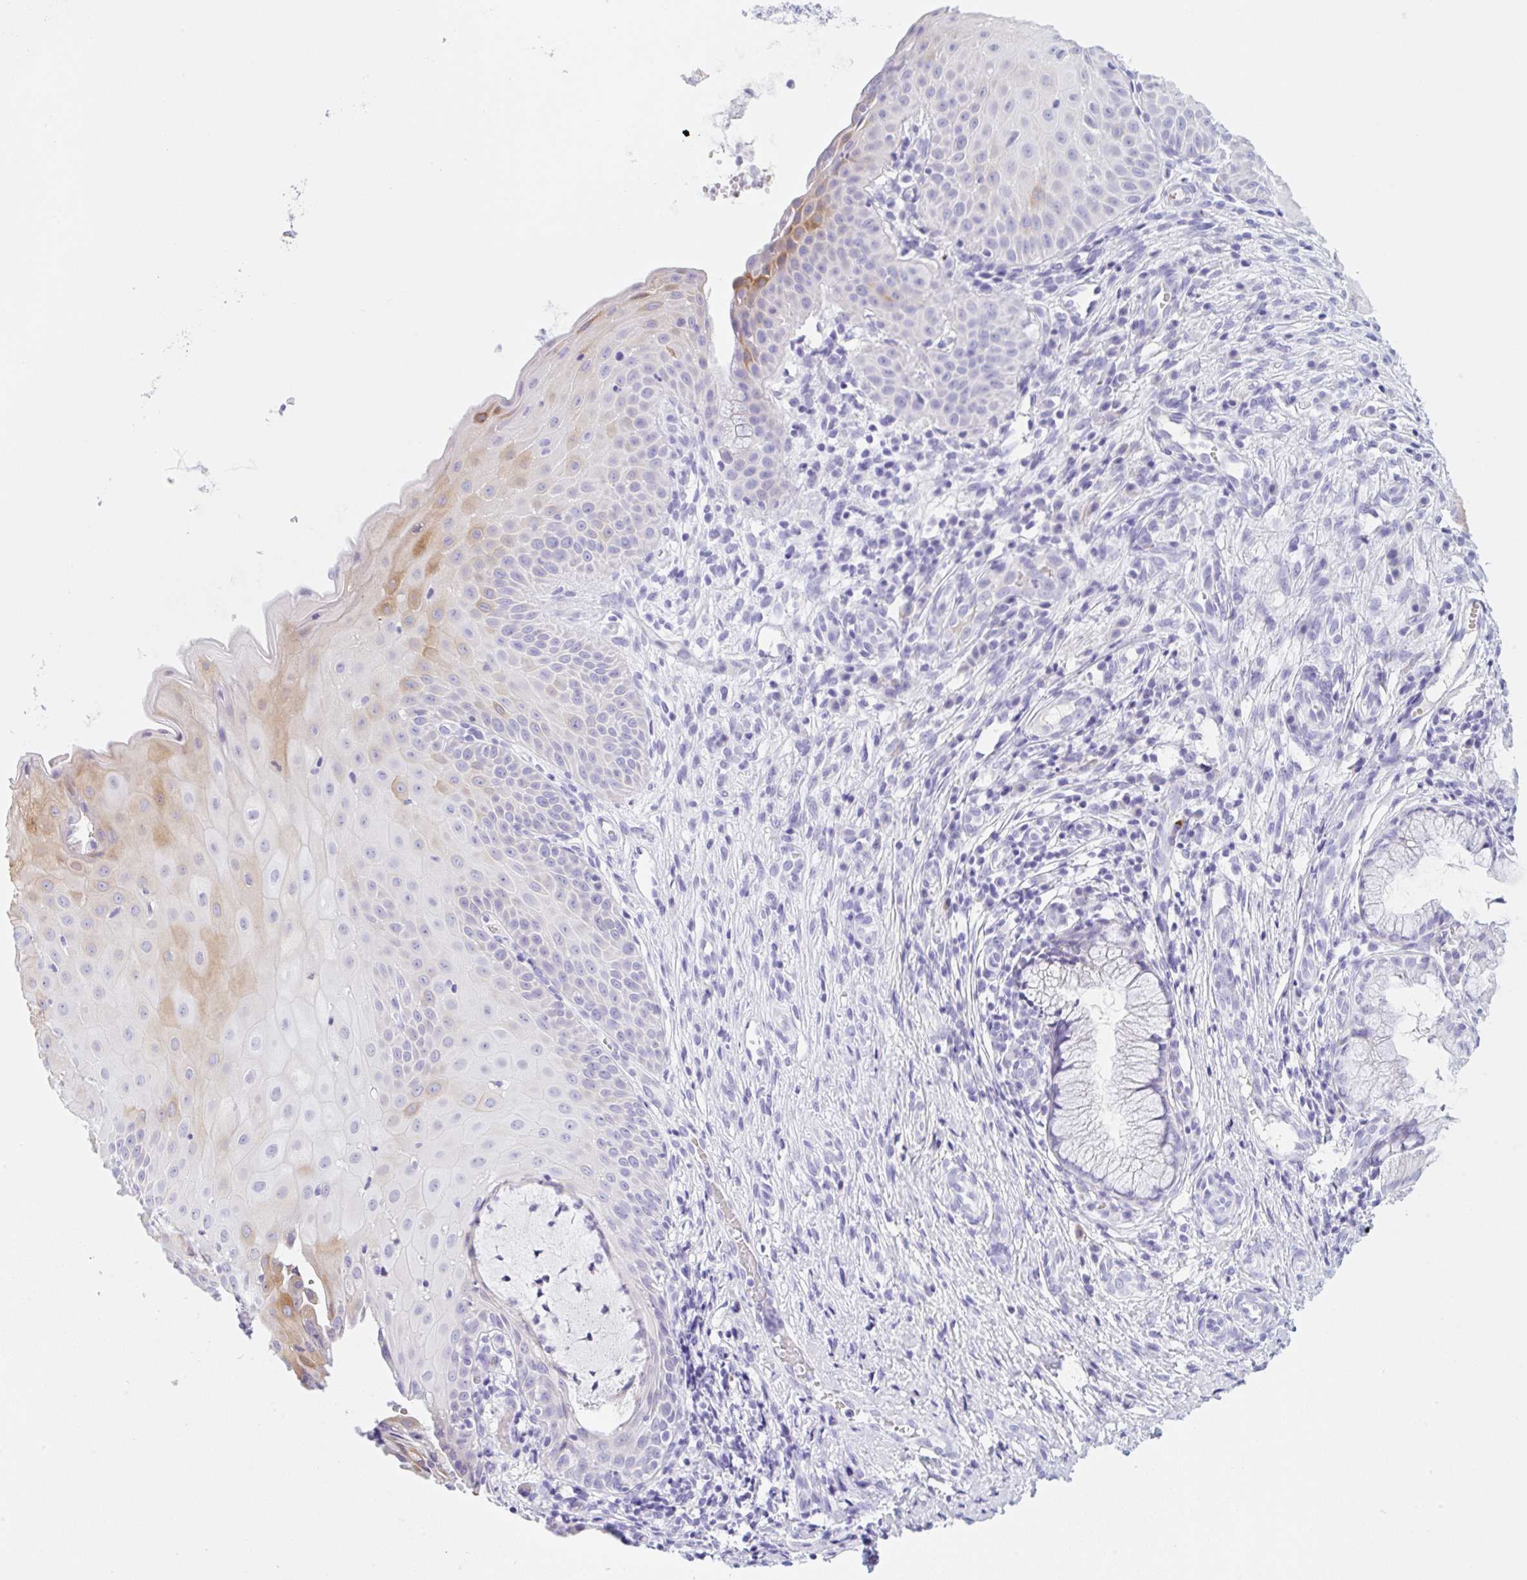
{"staining": {"intensity": "negative", "quantity": "none", "location": "none"}, "tissue": "cervix", "cell_type": "Glandular cells", "image_type": "normal", "snomed": [{"axis": "morphology", "description": "Normal tissue, NOS"}, {"axis": "topography", "description": "Cervix"}], "caption": "The photomicrograph demonstrates no significant expression in glandular cells of cervix.", "gene": "KLK8", "patient": {"sex": "female", "age": 36}}